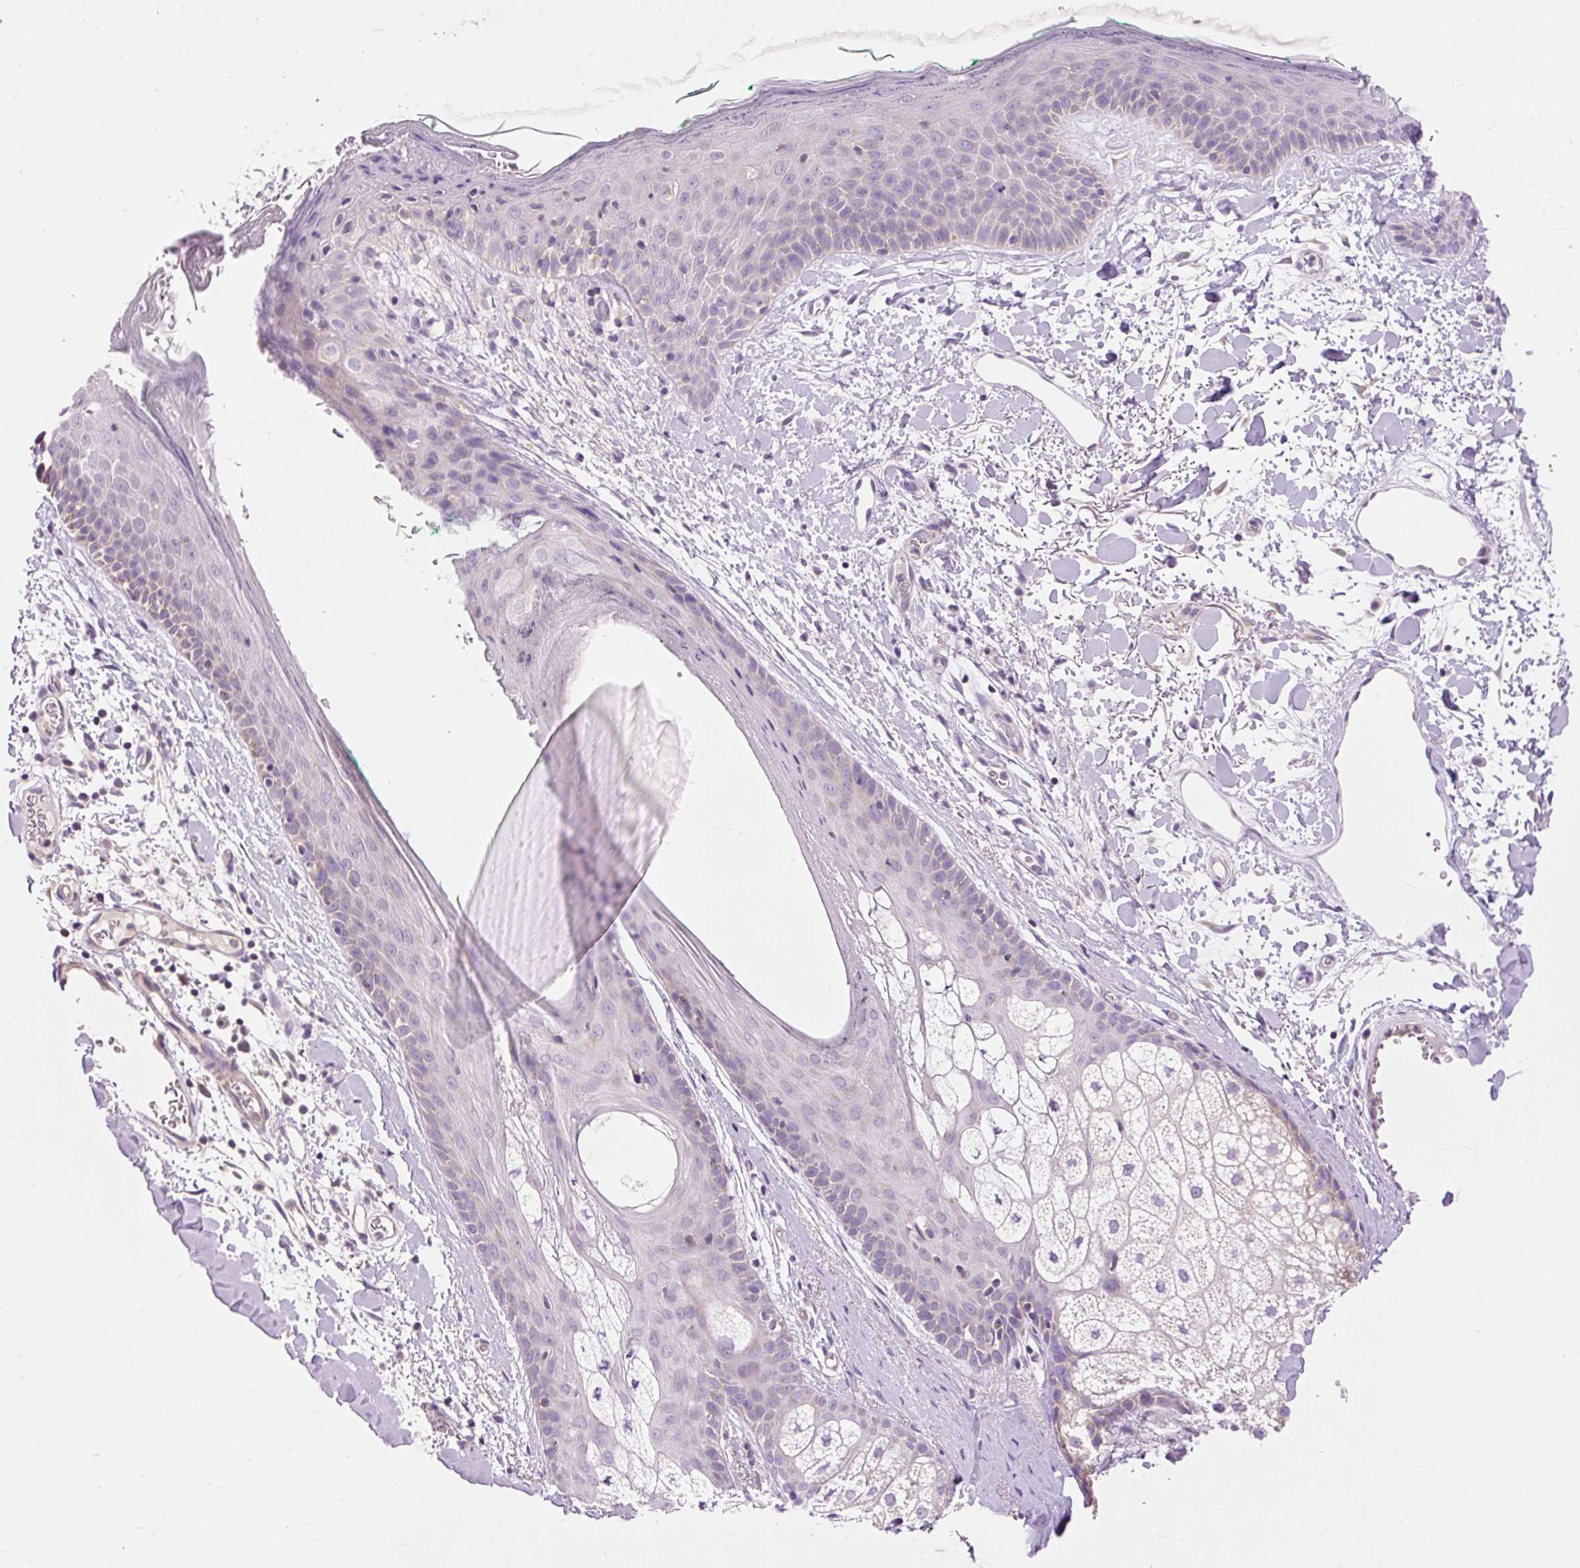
{"staining": {"intensity": "negative", "quantity": "none", "location": "none"}, "tissue": "skin", "cell_type": "Fibroblasts", "image_type": "normal", "snomed": [{"axis": "morphology", "description": "Normal tissue, NOS"}, {"axis": "topography", "description": "Skin"}], "caption": "Immunohistochemical staining of benign human skin exhibits no significant positivity in fibroblasts. Brightfield microscopy of immunohistochemistry stained with DAB (brown) and hematoxylin (blue), captured at high magnification.", "gene": "IMMT", "patient": {"sex": "male", "age": 79}}